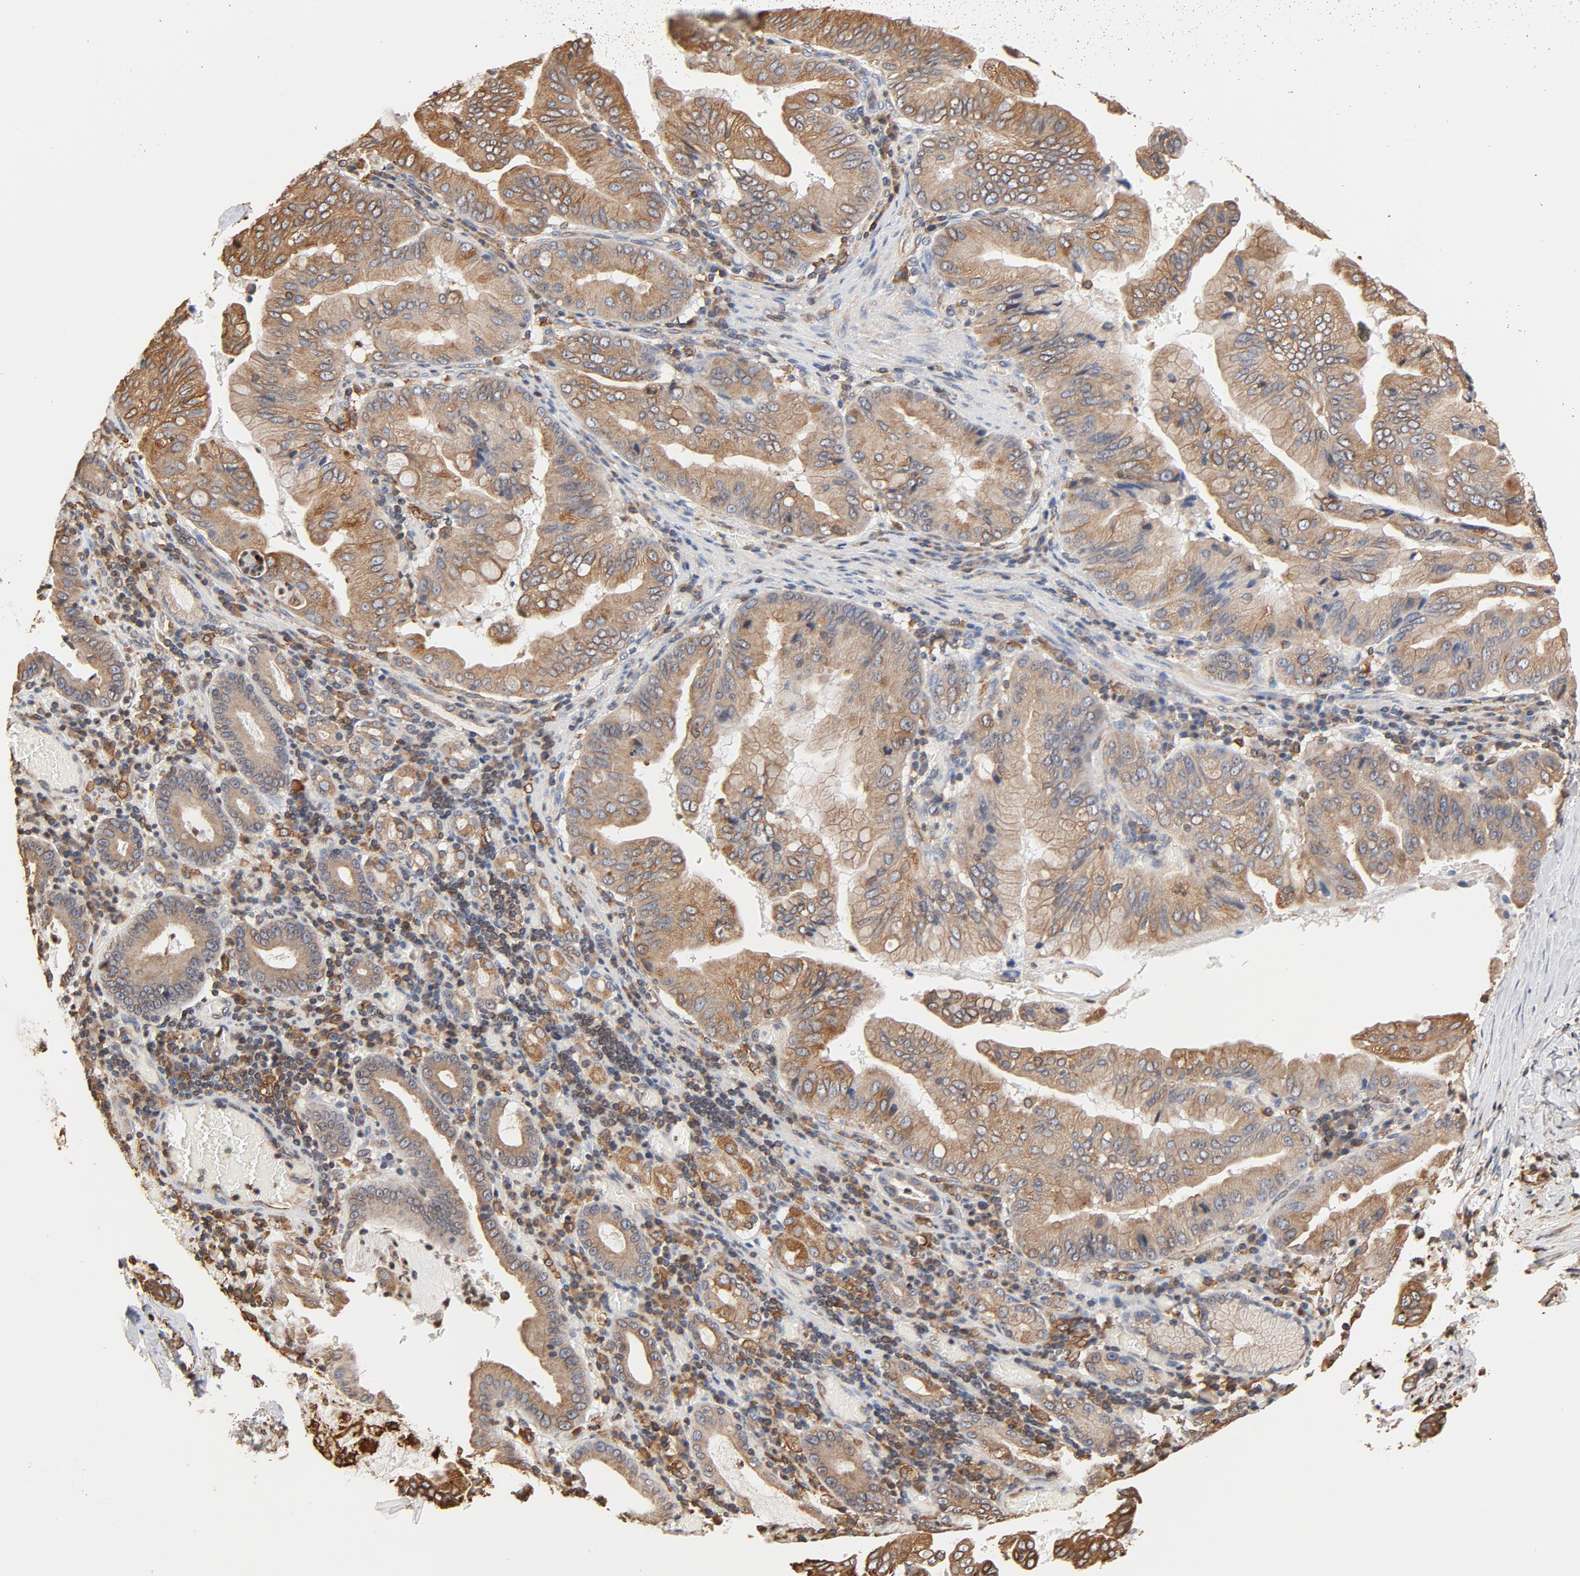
{"staining": {"intensity": "moderate", "quantity": ">75%", "location": "cytoplasmic/membranous"}, "tissue": "stomach cancer", "cell_type": "Tumor cells", "image_type": "cancer", "snomed": [{"axis": "morphology", "description": "Adenocarcinoma, NOS"}, {"axis": "topography", "description": "Stomach, upper"}], "caption": "A high-resolution photomicrograph shows immunohistochemistry (IHC) staining of stomach adenocarcinoma, which exhibits moderate cytoplasmic/membranous expression in approximately >75% of tumor cells. (Stains: DAB in brown, nuclei in blue, Microscopy: brightfield microscopy at high magnification).", "gene": "BCAP31", "patient": {"sex": "male", "age": 80}}